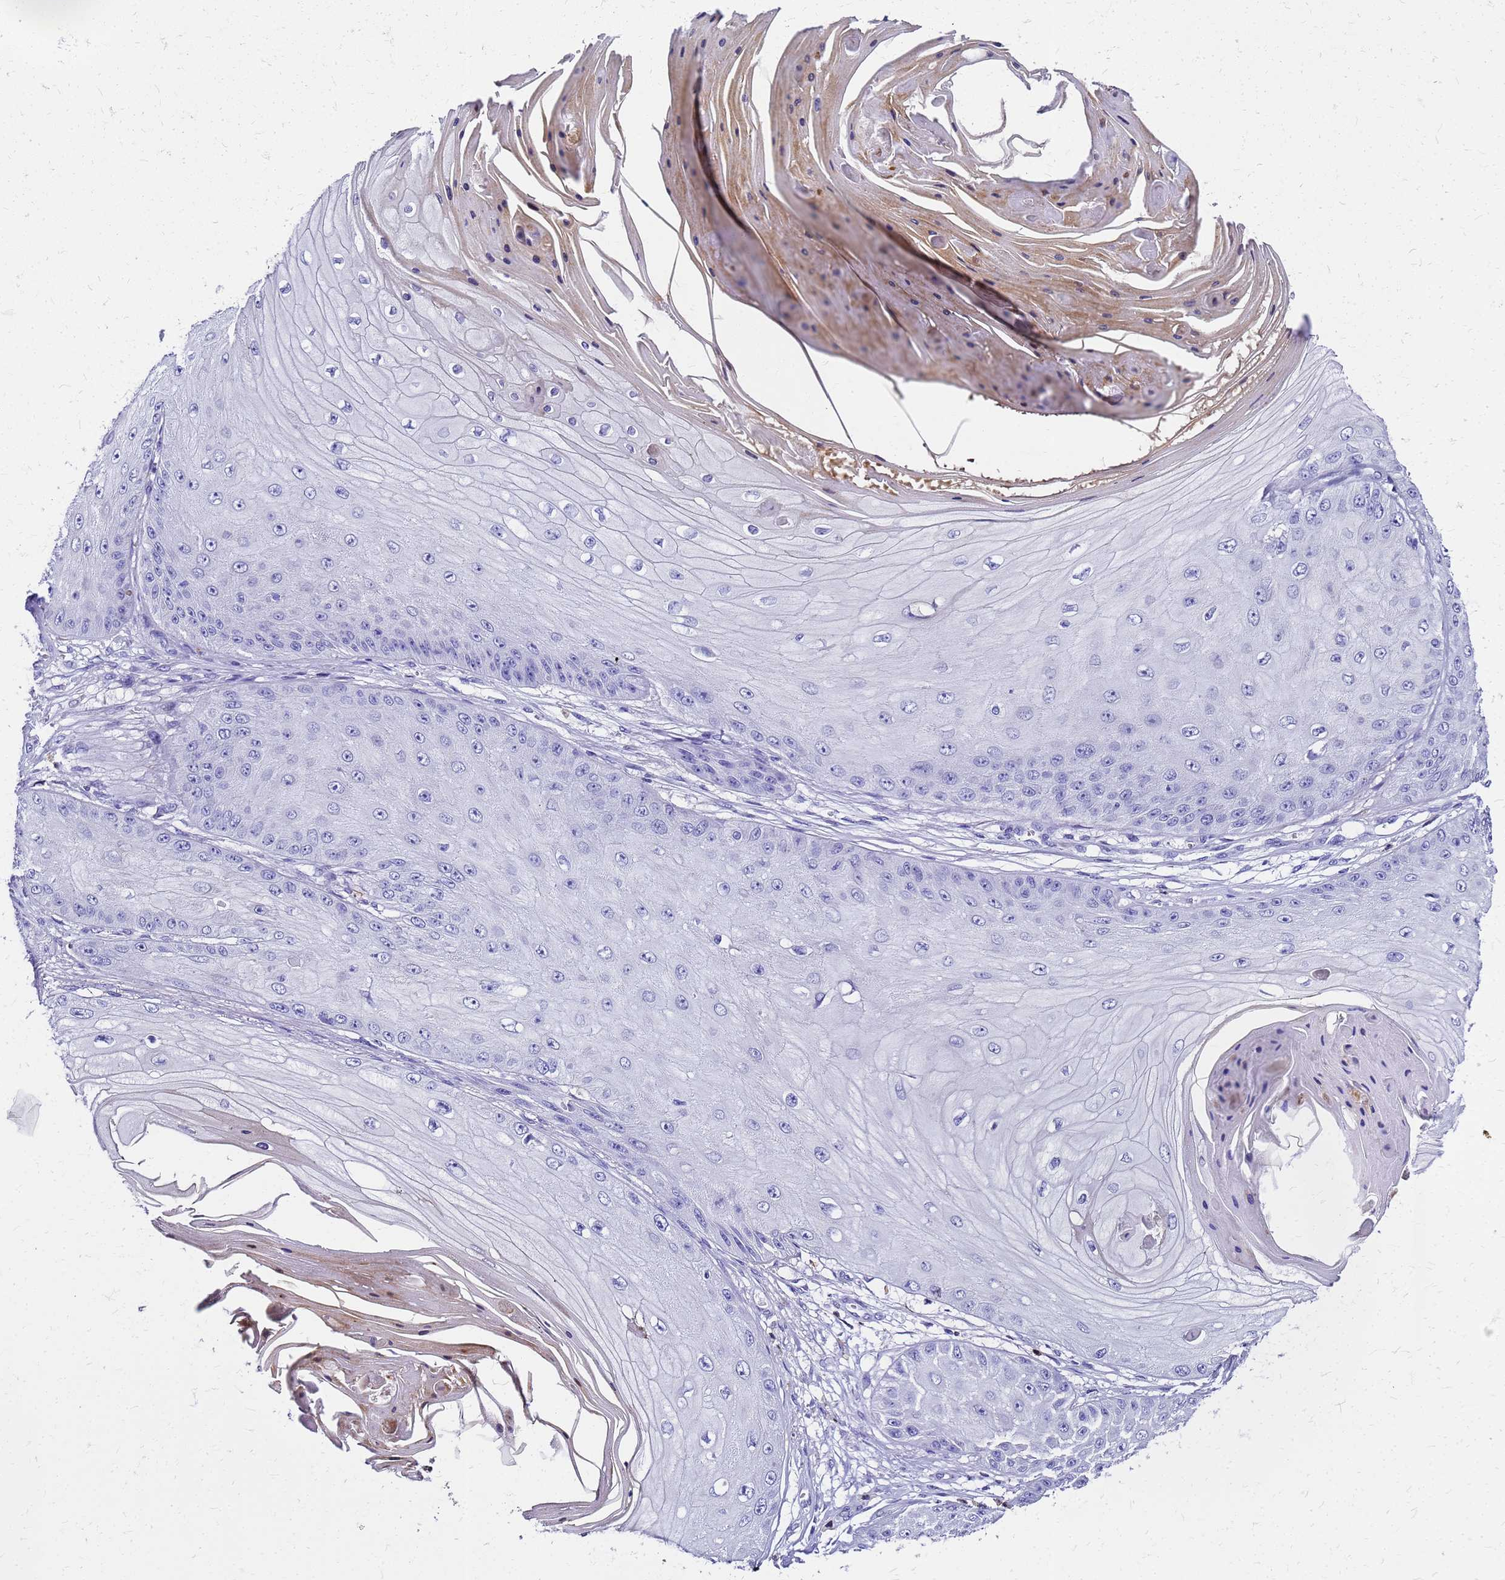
{"staining": {"intensity": "negative", "quantity": "none", "location": "none"}, "tissue": "skin cancer", "cell_type": "Tumor cells", "image_type": "cancer", "snomed": [{"axis": "morphology", "description": "Squamous cell carcinoma, NOS"}, {"axis": "topography", "description": "Skin"}], "caption": "Photomicrograph shows no protein positivity in tumor cells of squamous cell carcinoma (skin) tissue.", "gene": "SMIM21", "patient": {"sex": "male", "age": 70}}